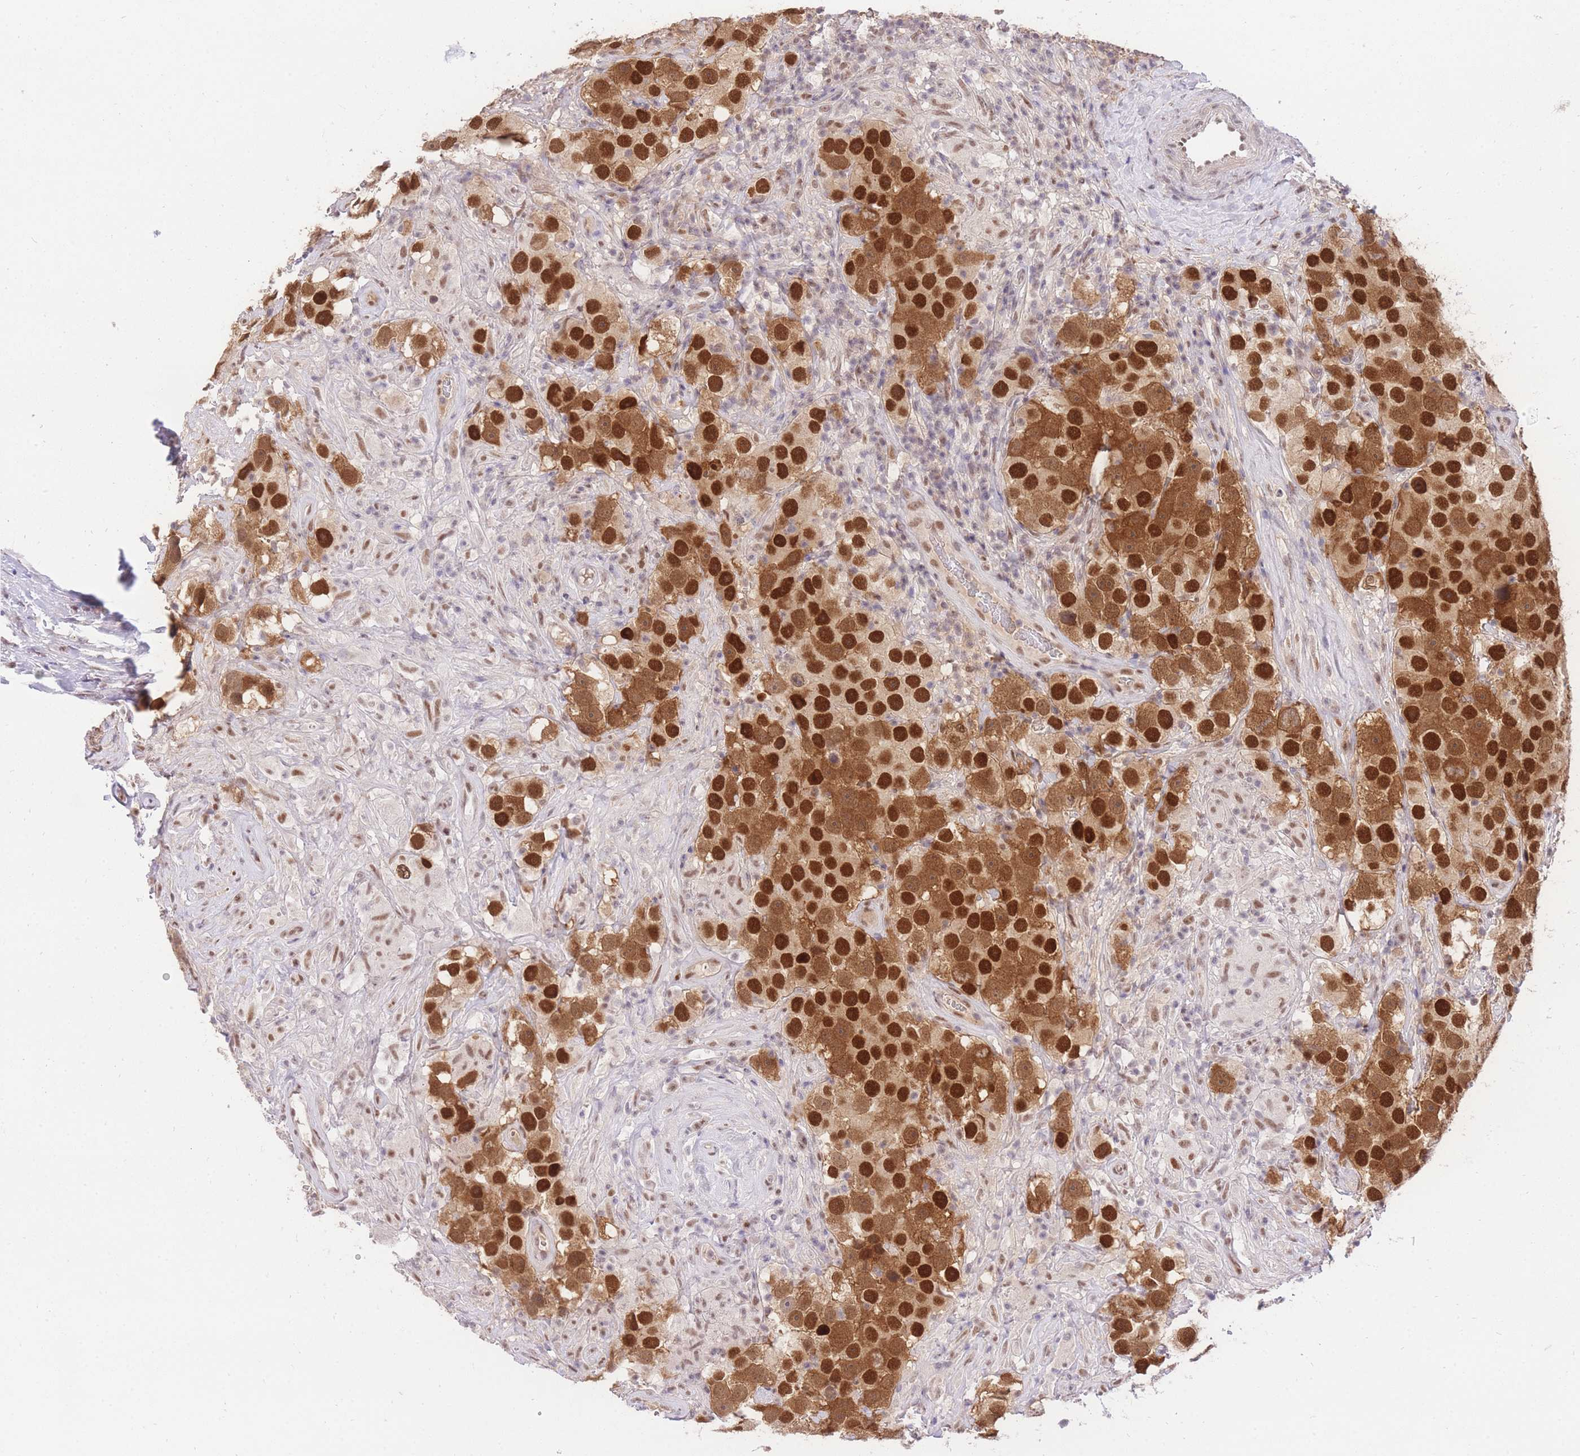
{"staining": {"intensity": "strong", "quantity": ">75%", "location": "cytoplasmic/membranous,nuclear"}, "tissue": "testis cancer", "cell_type": "Tumor cells", "image_type": "cancer", "snomed": [{"axis": "morphology", "description": "Seminoma, NOS"}, {"axis": "topography", "description": "Testis"}], "caption": "A high-resolution micrograph shows IHC staining of testis cancer, which shows strong cytoplasmic/membranous and nuclear staining in about >75% of tumor cells. The staining is performed using DAB brown chromogen to label protein expression. The nuclei are counter-stained blue using hematoxylin.", "gene": "UBXN7", "patient": {"sex": "male", "age": 49}}